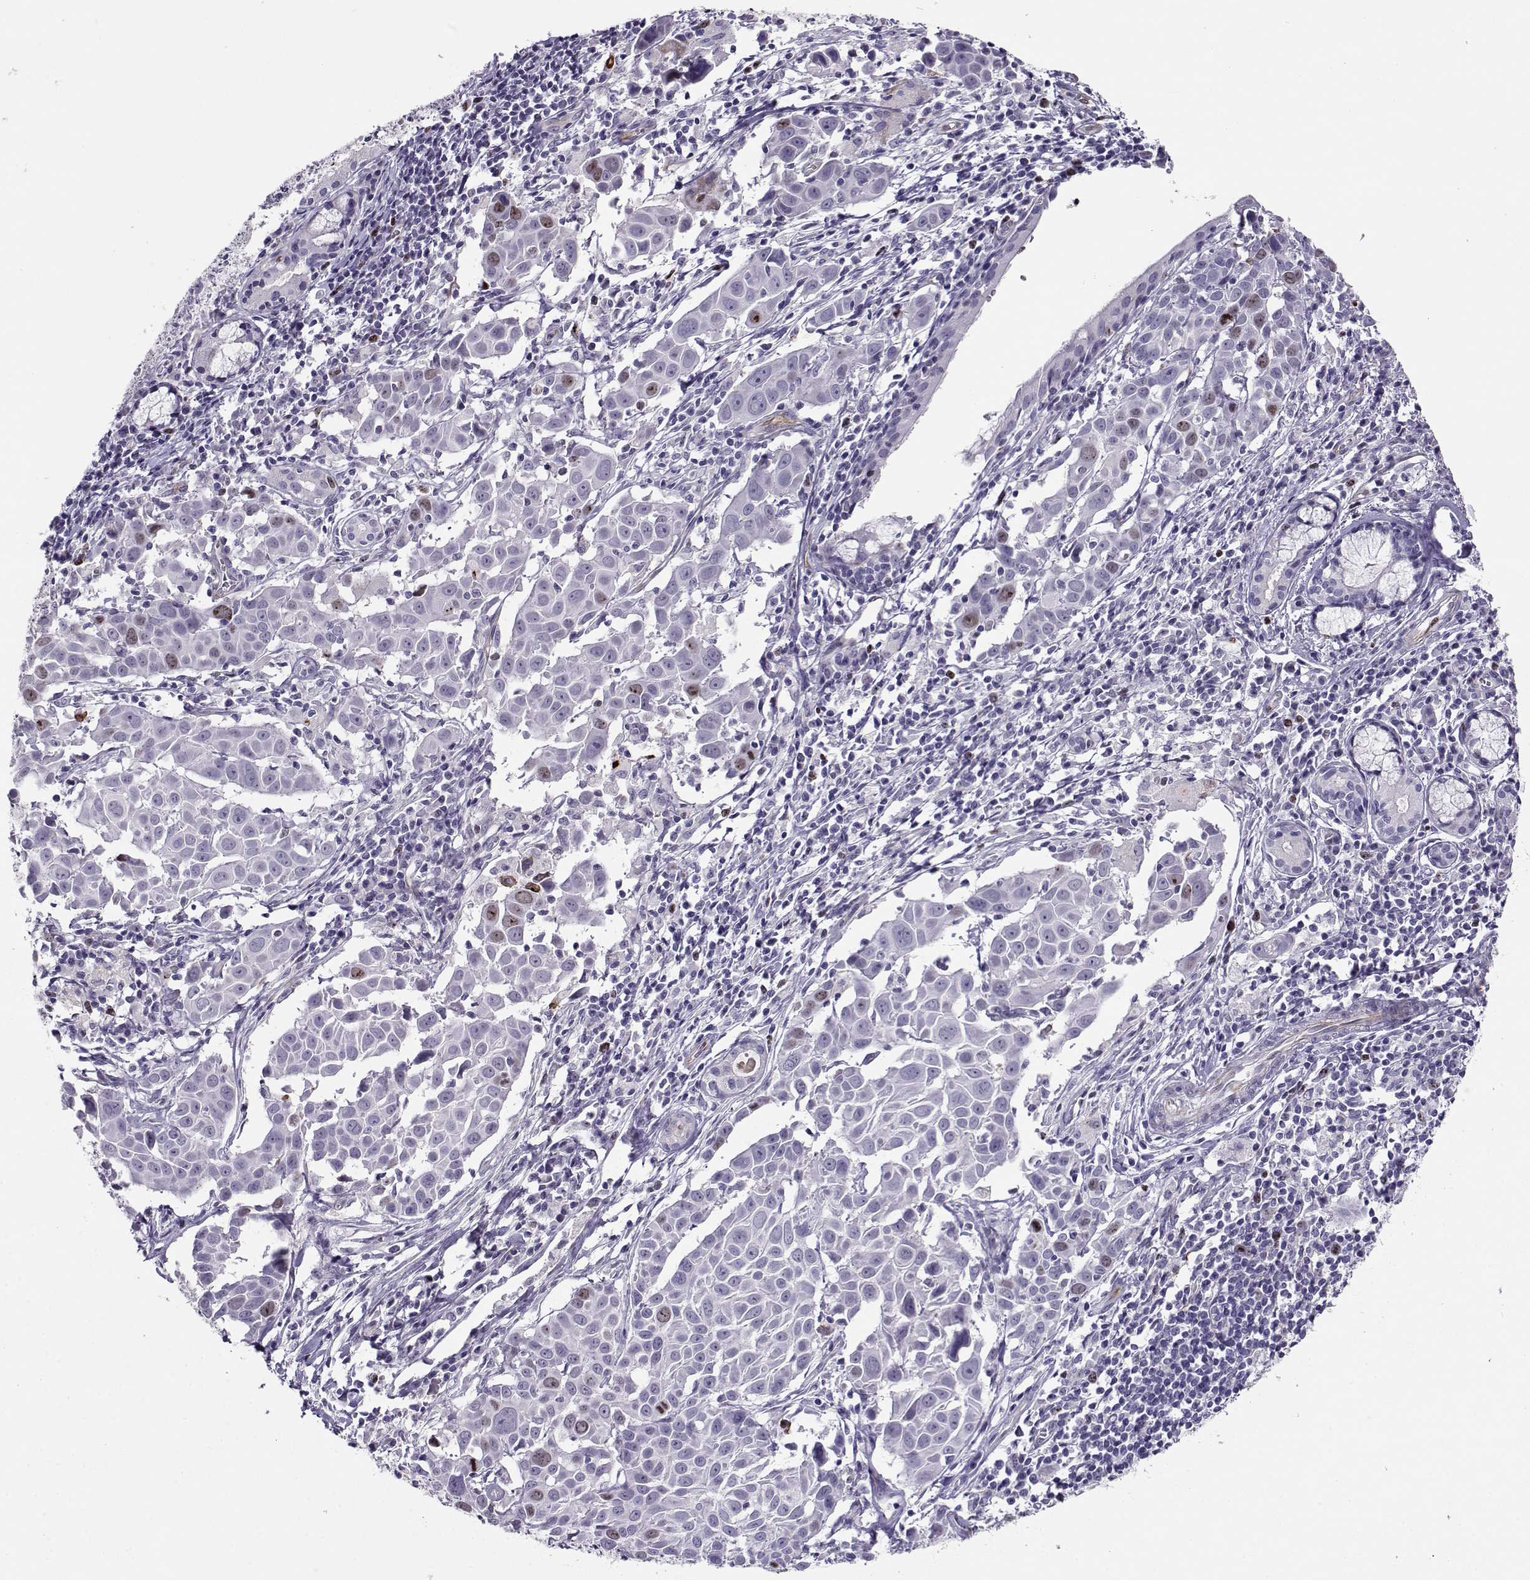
{"staining": {"intensity": "weak", "quantity": "<25%", "location": "nuclear"}, "tissue": "lung cancer", "cell_type": "Tumor cells", "image_type": "cancer", "snomed": [{"axis": "morphology", "description": "Squamous cell carcinoma, NOS"}, {"axis": "topography", "description": "Lung"}], "caption": "This is an IHC image of lung squamous cell carcinoma. There is no staining in tumor cells.", "gene": "NPW", "patient": {"sex": "male", "age": 57}}